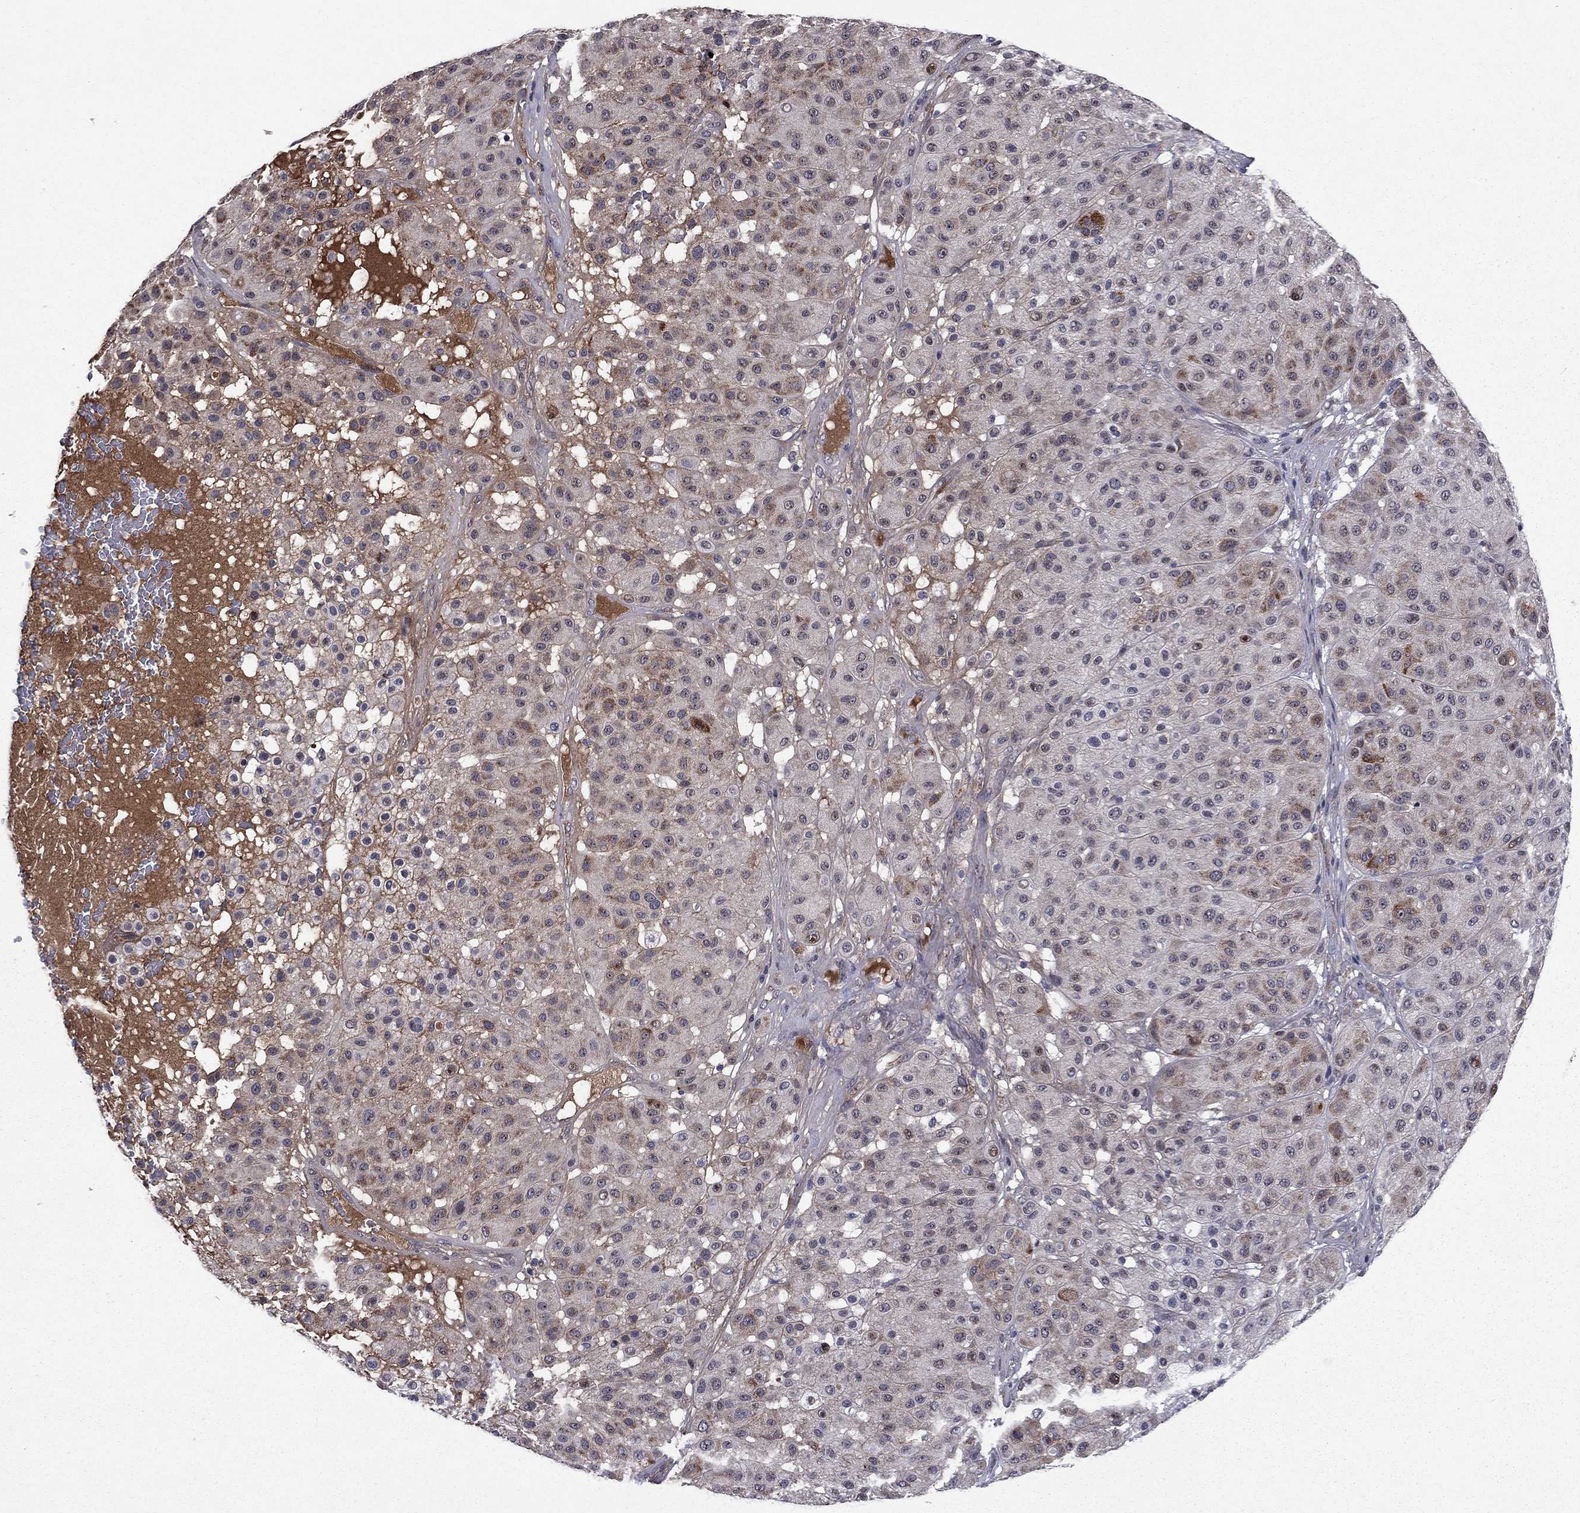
{"staining": {"intensity": "weak", "quantity": "25%-75%", "location": "cytoplasmic/membranous"}, "tissue": "melanoma", "cell_type": "Tumor cells", "image_type": "cancer", "snomed": [{"axis": "morphology", "description": "Malignant melanoma, Metastatic site"}, {"axis": "topography", "description": "Smooth muscle"}], "caption": "Immunohistochemistry (IHC) histopathology image of malignant melanoma (metastatic site) stained for a protein (brown), which shows low levels of weak cytoplasmic/membranous positivity in approximately 25%-75% of tumor cells.", "gene": "ECM1", "patient": {"sex": "male", "age": 41}}